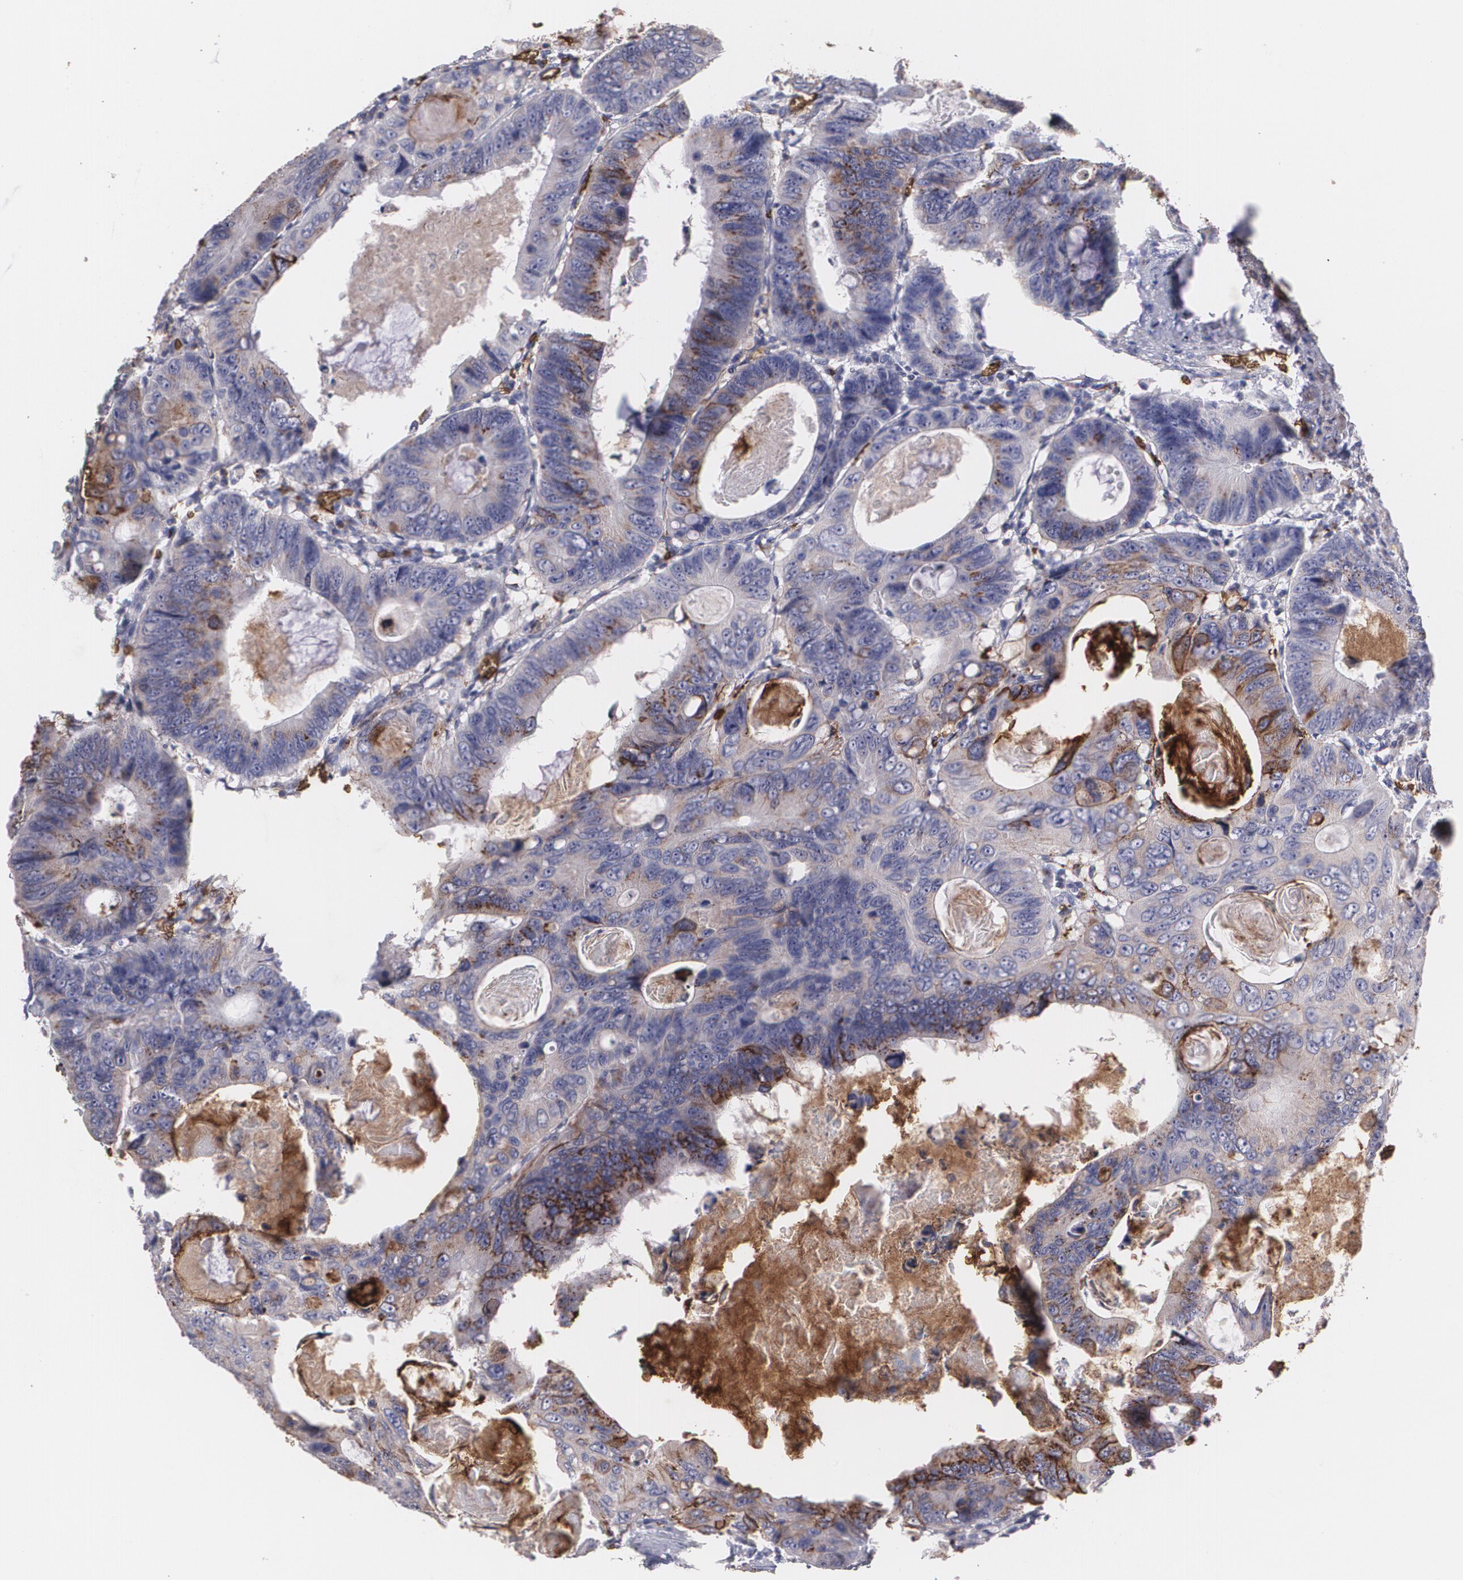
{"staining": {"intensity": "moderate", "quantity": ">75%", "location": "cytoplasmic/membranous"}, "tissue": "colorectal cancer", "cell_type": "Tumor cells", "image_type": "cancer", "snomed": [{"axis": "morphology", "description": "Adenocarcinoma, NOS"}, {"axis": "topography", "description": "Colon"}], "caption": "Immunohistochemical staining of colorectal cancer (adenocarcinoma) shows medium levels of moderate cytoplasmic/membranous protein expression in approximately >75% of tumor cells.", "gene": "SLC2A1", "patient": {"sex": "female", "age": 55}}